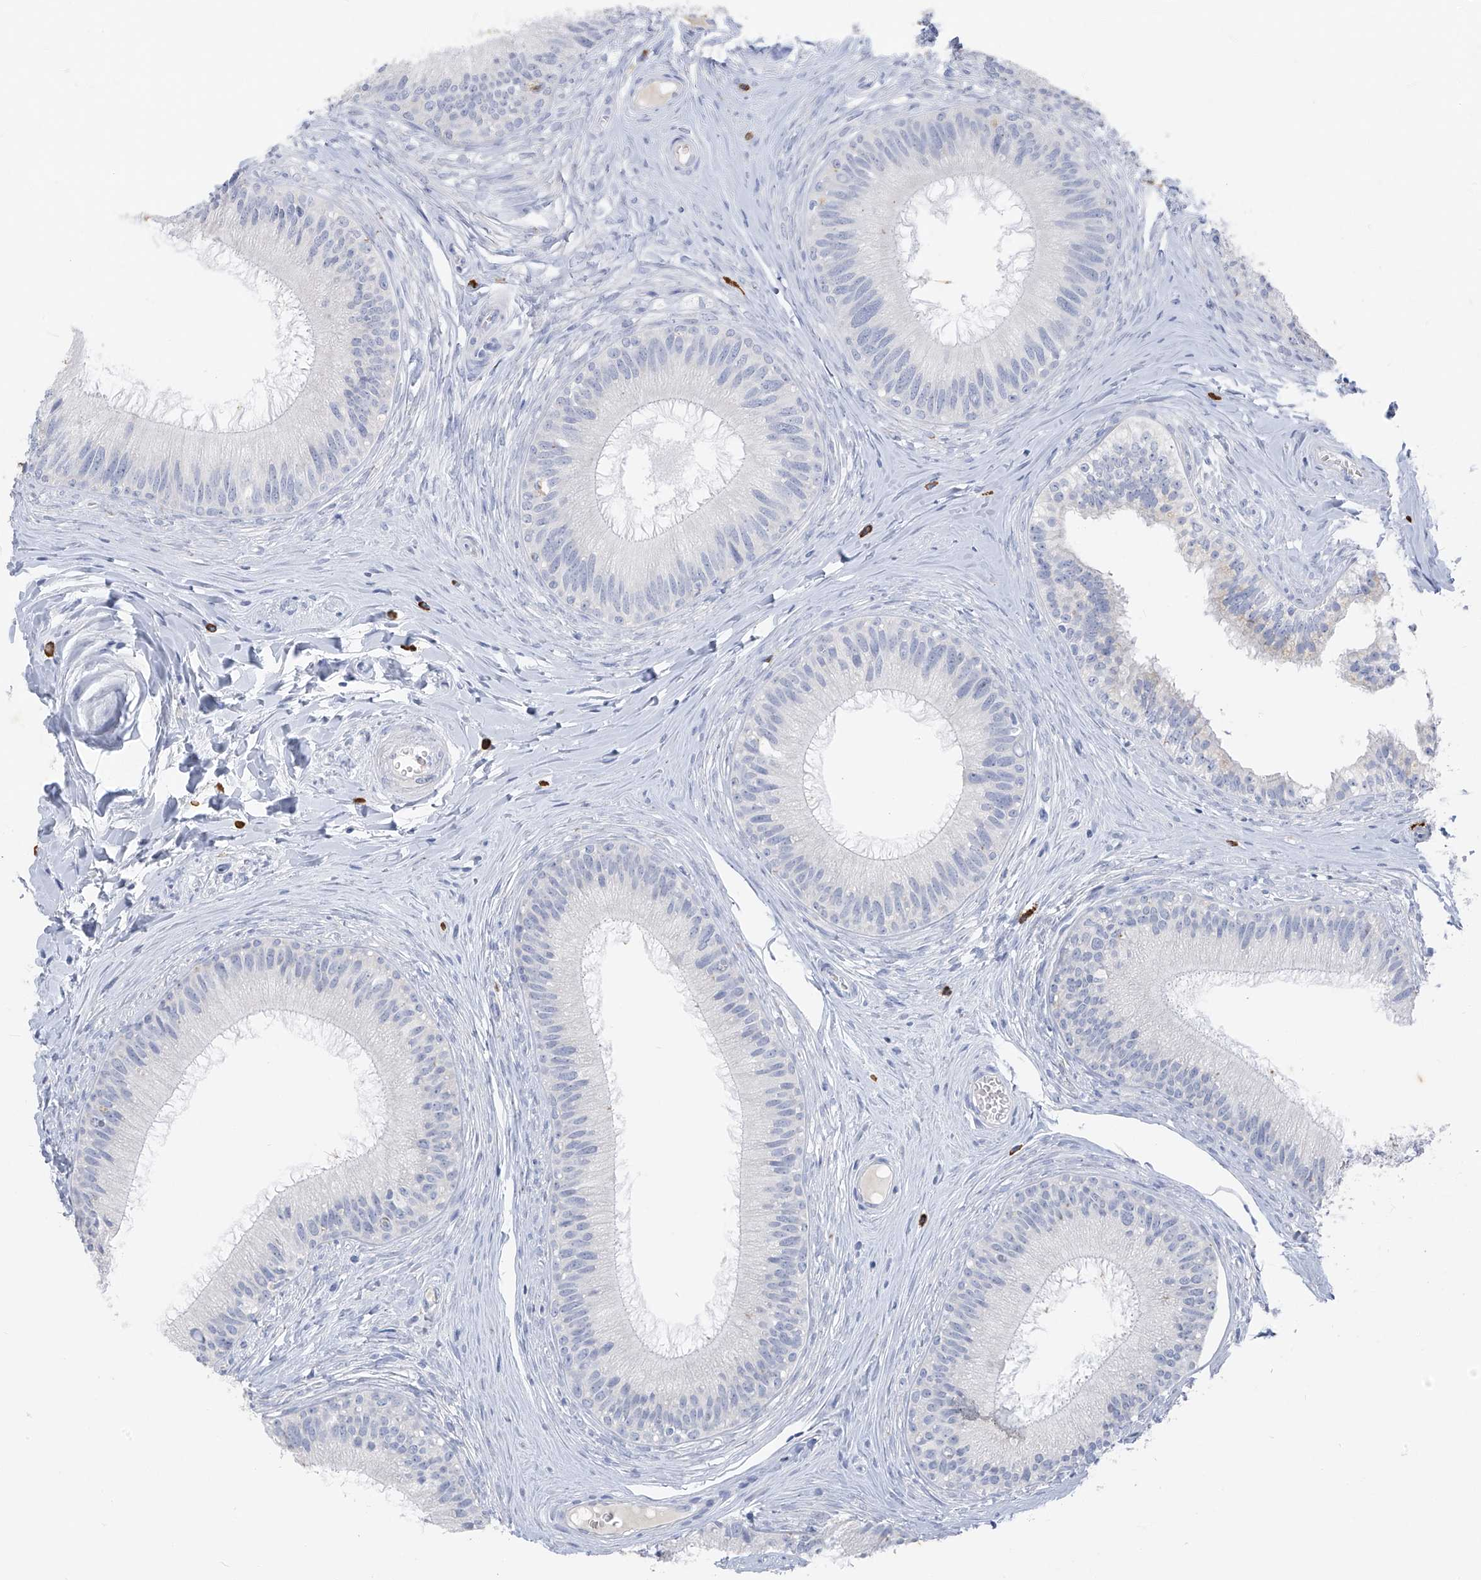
{"staining": {"intensity": "negative", "quantity": "none", "location": "none"}, "tissue": "epididymis", "cell_type": "Glandular cells", "image_type": "normal", "snomed": [{"axis": "morphology", "description": "Normal tissue, NOS"}, {"axis": "topography", "description": "Epididymis"}], "caption": "Protein analysis of unremarkable epididymis reveals no significant staining in glandular cells.", "gene": "CX3CR1", "patient": {"sex": "male", "age": 27}}